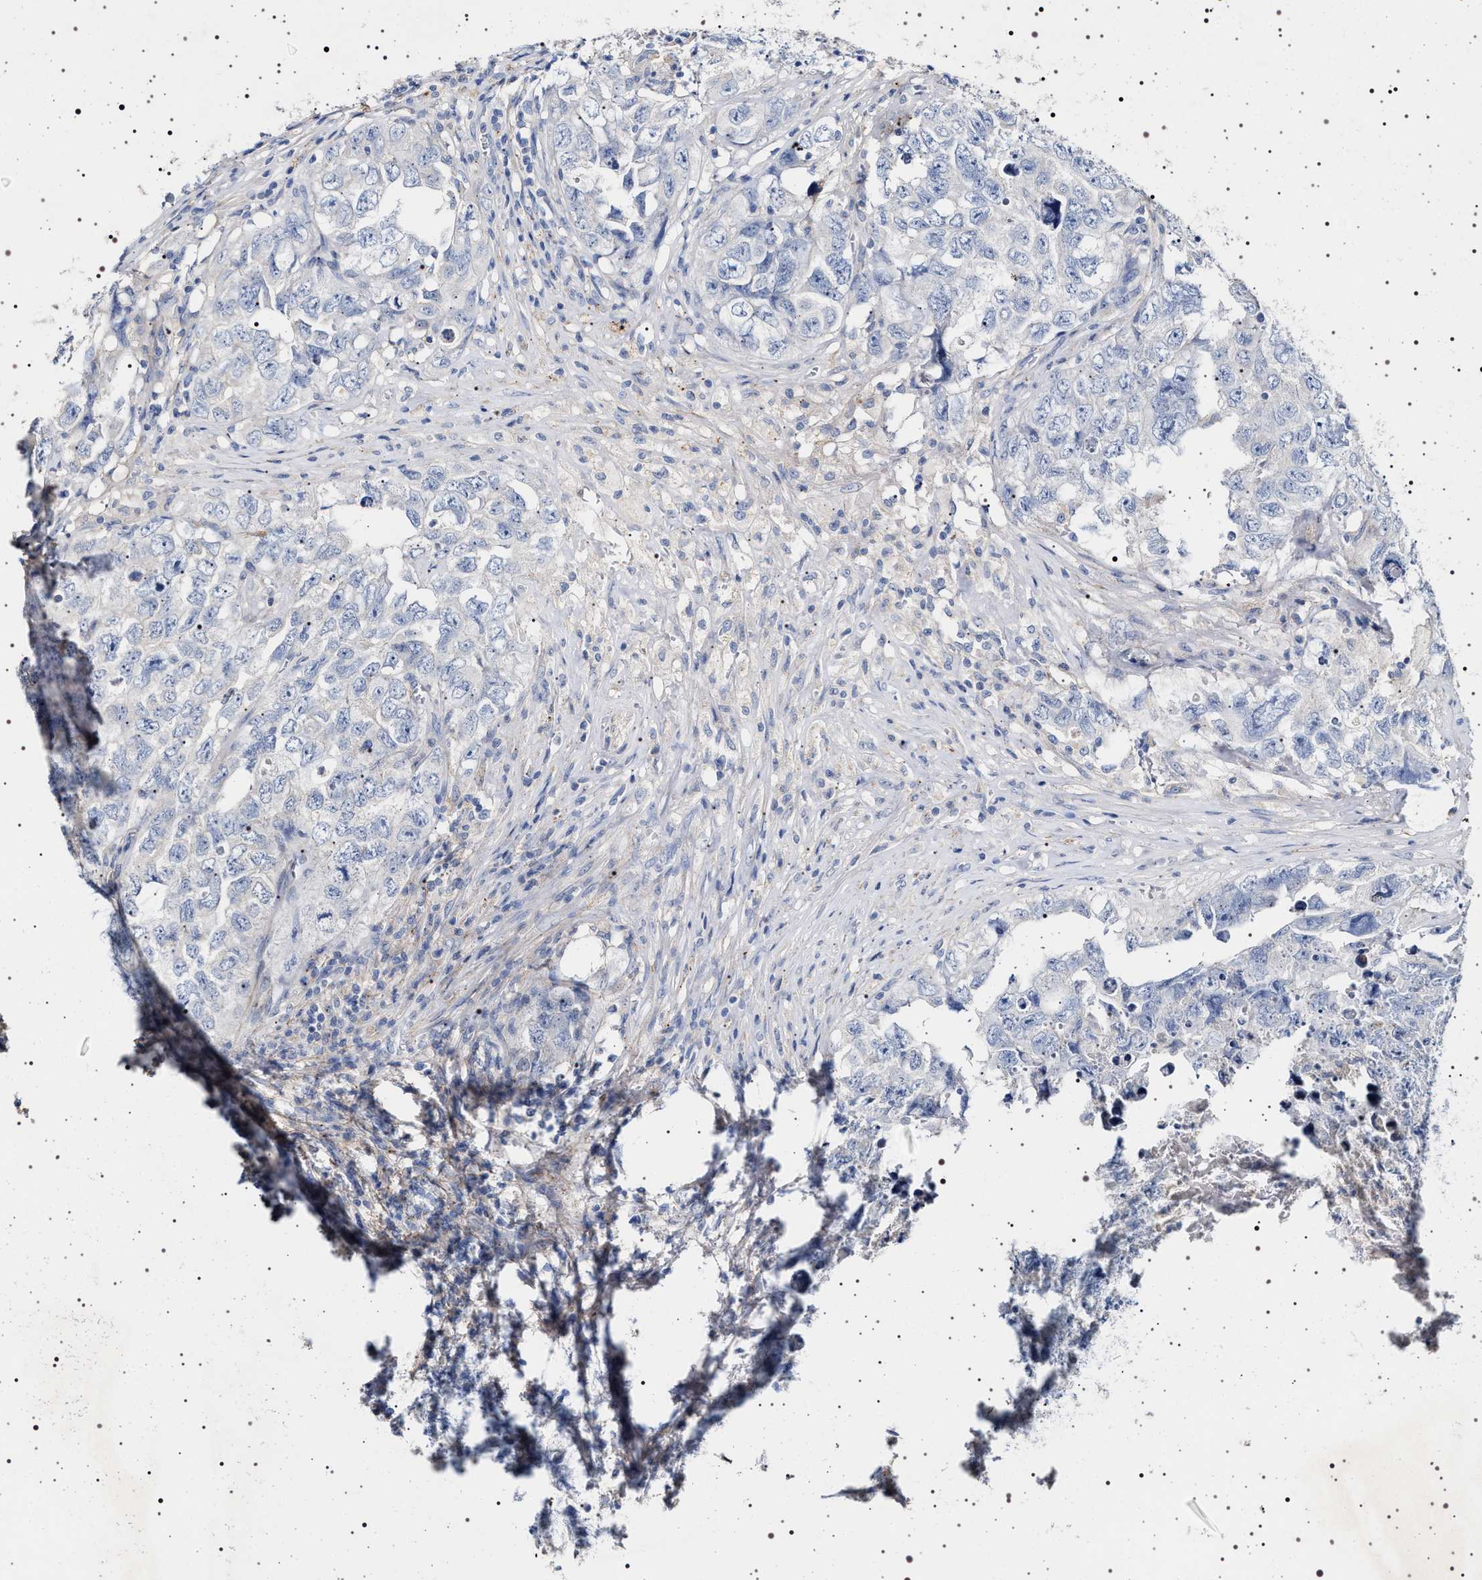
{"staining": {"intensity": "negative", "quantity": "none", "location": "none"}, "tissue": "testis cancer", "cell_type": "Tumor cells", "image_type": "cancer", "snomed": [{"axis": "morphology", "description": "Seminoma, NOS"}, {"axis": "morphology", "description": "Carcinoma, Embryonal, NOS"}, {"axis": "topography", "description": "Testis"}], "caption": "High power microscopy histopathology image of an immunohistochemistry histopathology image of testis cancer, revealing no significant positivity in tumor cells.", "gene": "NAALADL2", "patient": {"sex": "male", "age": 43}}